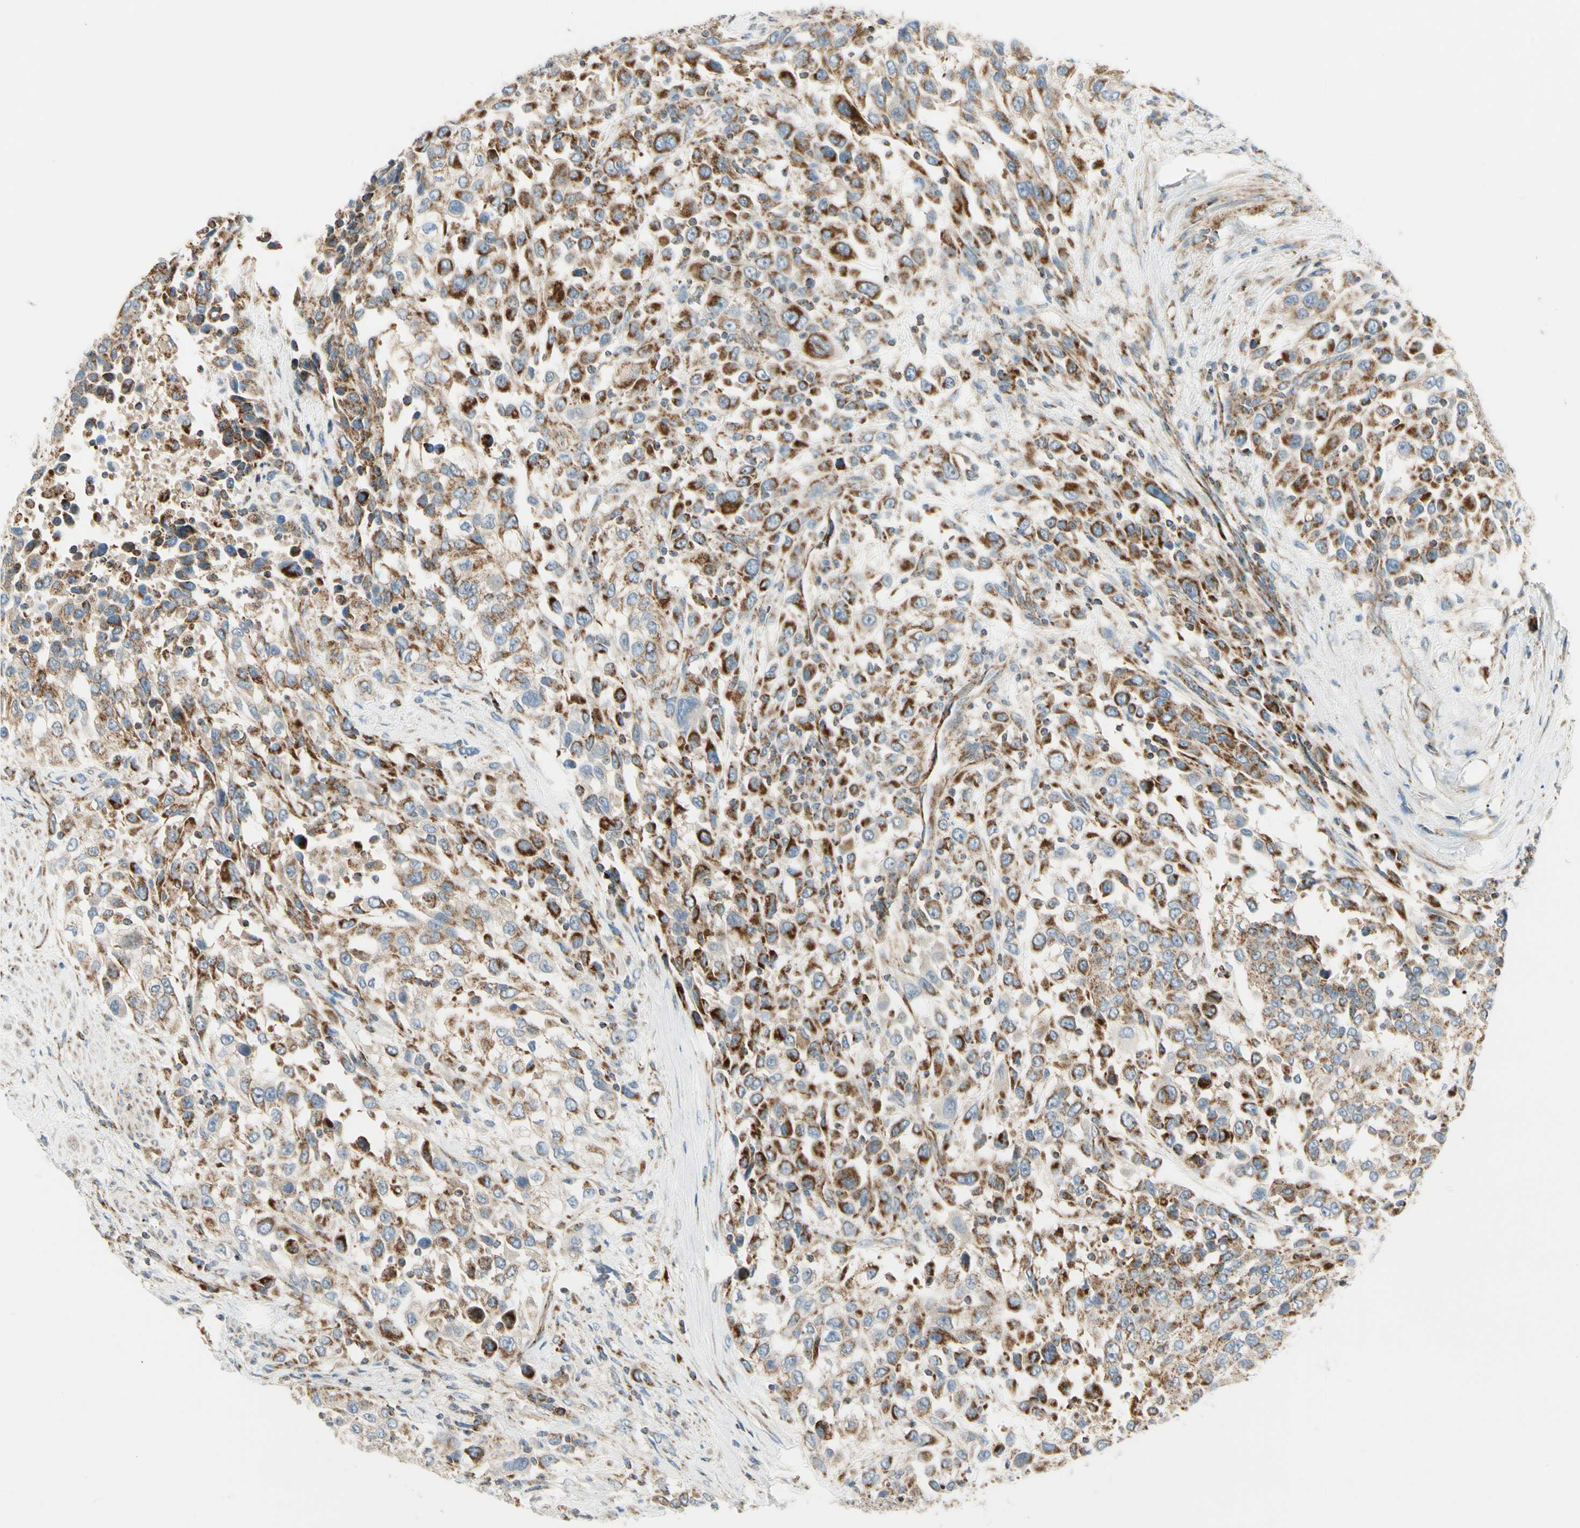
{"staining": {"intensity": "strong", "quantity": ">75%", "location": "cytoplasmic/membranous"}, "tissue": "urothelial cancer", "cell_type": "Tumor cells", "image_type": "cancer", "snomed": [{"axis": "morphology", "description": "Urothelial carcinoma, High grade"}, {"axis": "topography", "description": "Urinary bladder"}], "caption": "A high-resolution image shows IHC staining of urothelial cancer, which reveals strong cytoplasmic/membranous staining in about >75% of tumor cells.", "gene": "TBC1D10A", "patient": {"sex": "female", "age": 80}}